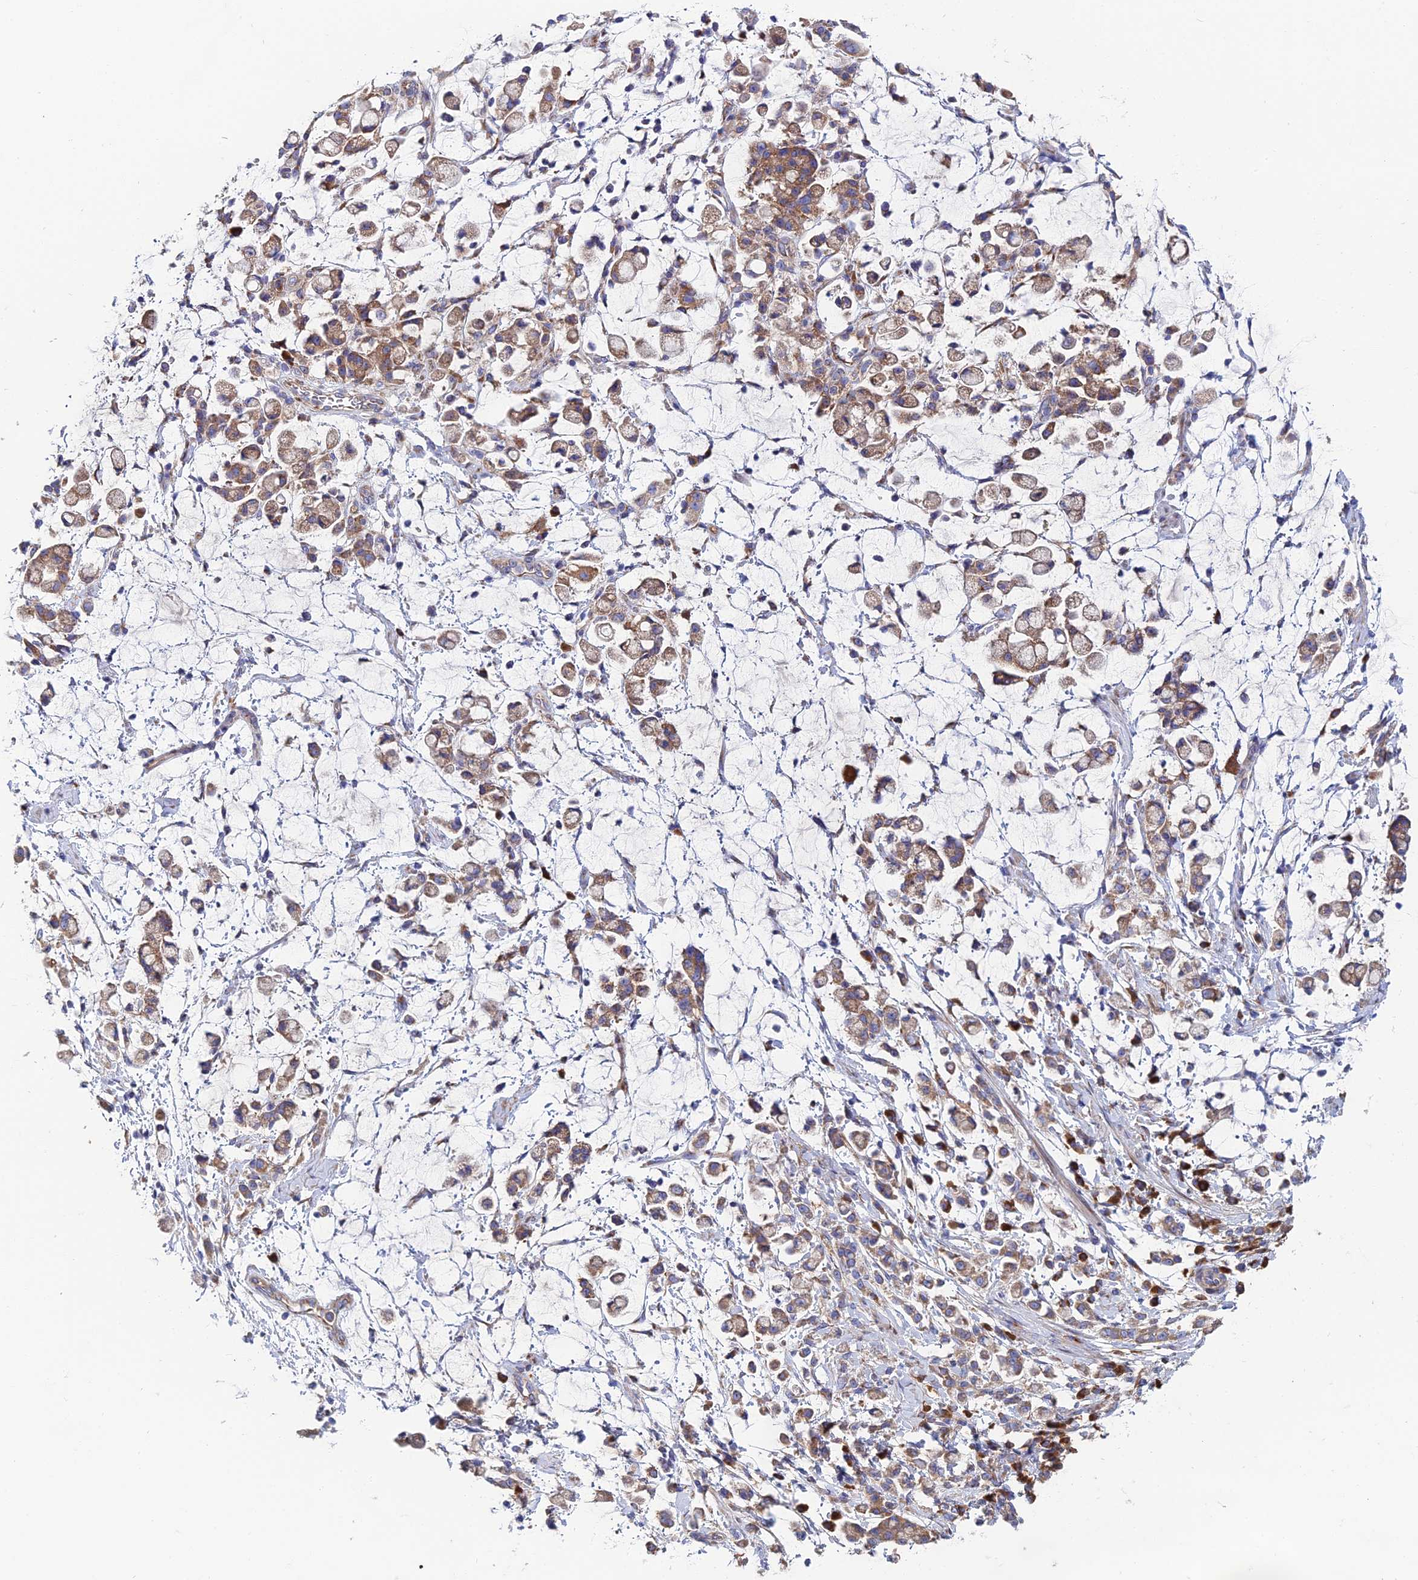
{"staining": {"intensity": "moderate", "quantity": ">75%", "location": "cytoplasmic/membranous"}, "tissue": "stomach cancer", "cell_type": "Tumor cells", "image_type": "cancer", "snomed": [{"axis": "morphology", "description": "Adenocarcinoma, NOS"}, {"axis": "topography", "description": "Stomach"}], "caption": "Adenocarcinoma (stomach) stained for a protein (brown) demonstrates moderate cytoplasmic/membranous positive positivity in about >75% of tumor cells.", "gene": "CLCN3", "patient": {"sex": "female", "age": 60}}